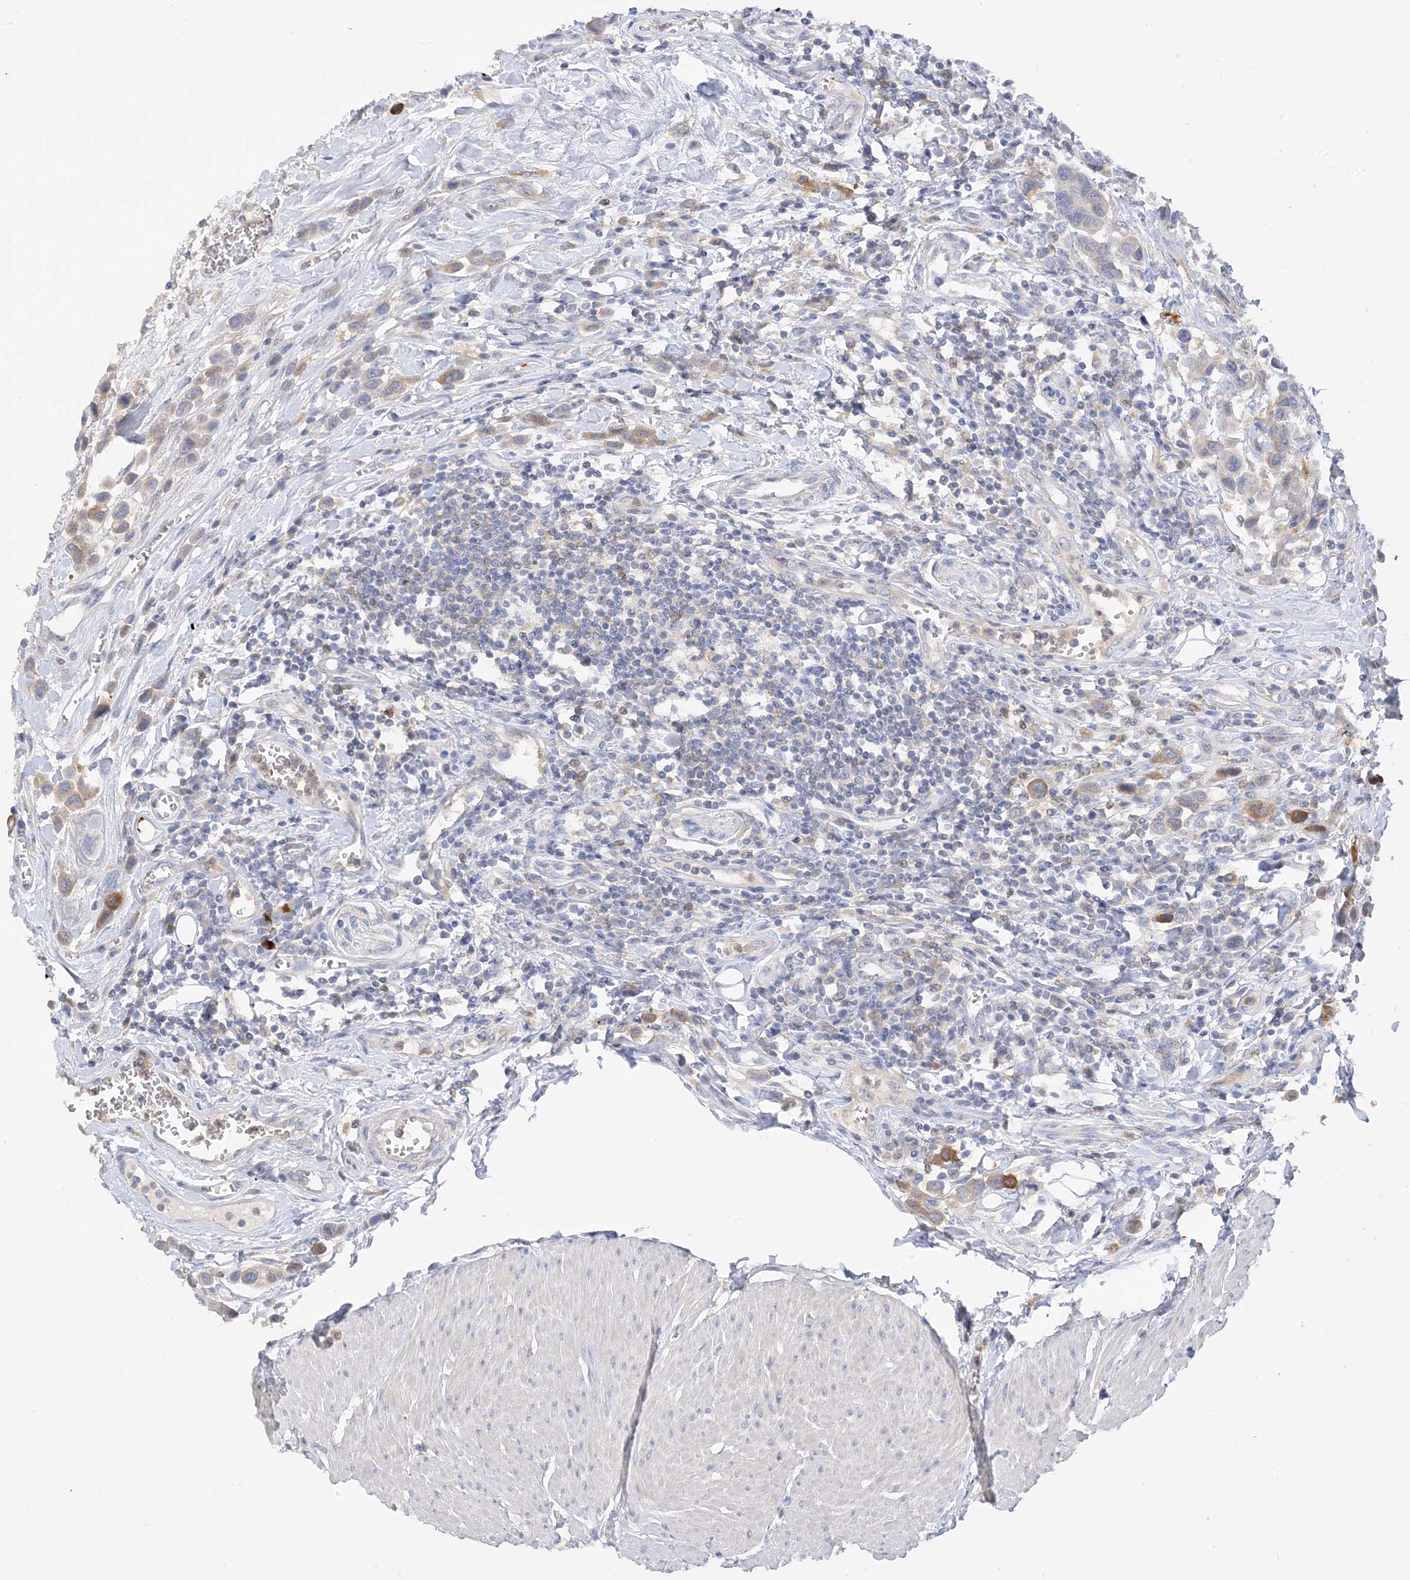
{"staining": {"intensity": "strong", "quantity": "<25%", "location": "cytoplasmic/membranous"}, "tissue": "urothelial cancer", "cell_type": "Tumor cells", "image_type": "cancer", "snomed": [{"axis": "morphology", "description": "Urothelial carcinoma, High grade"}, {"axis": "topography", "description": "Urinary bladder"}], "caption": "Urothelial cancer stained for a protein exhibits strong cytoplasmic/membranous positivity in tumor cells. The staining was performed using DAB, with brown indicating positive protein expression. Nuclei are stained blue with hematoxylin.", "gene": "ARV1", "patient": {"sex": "male", "age": 50}}